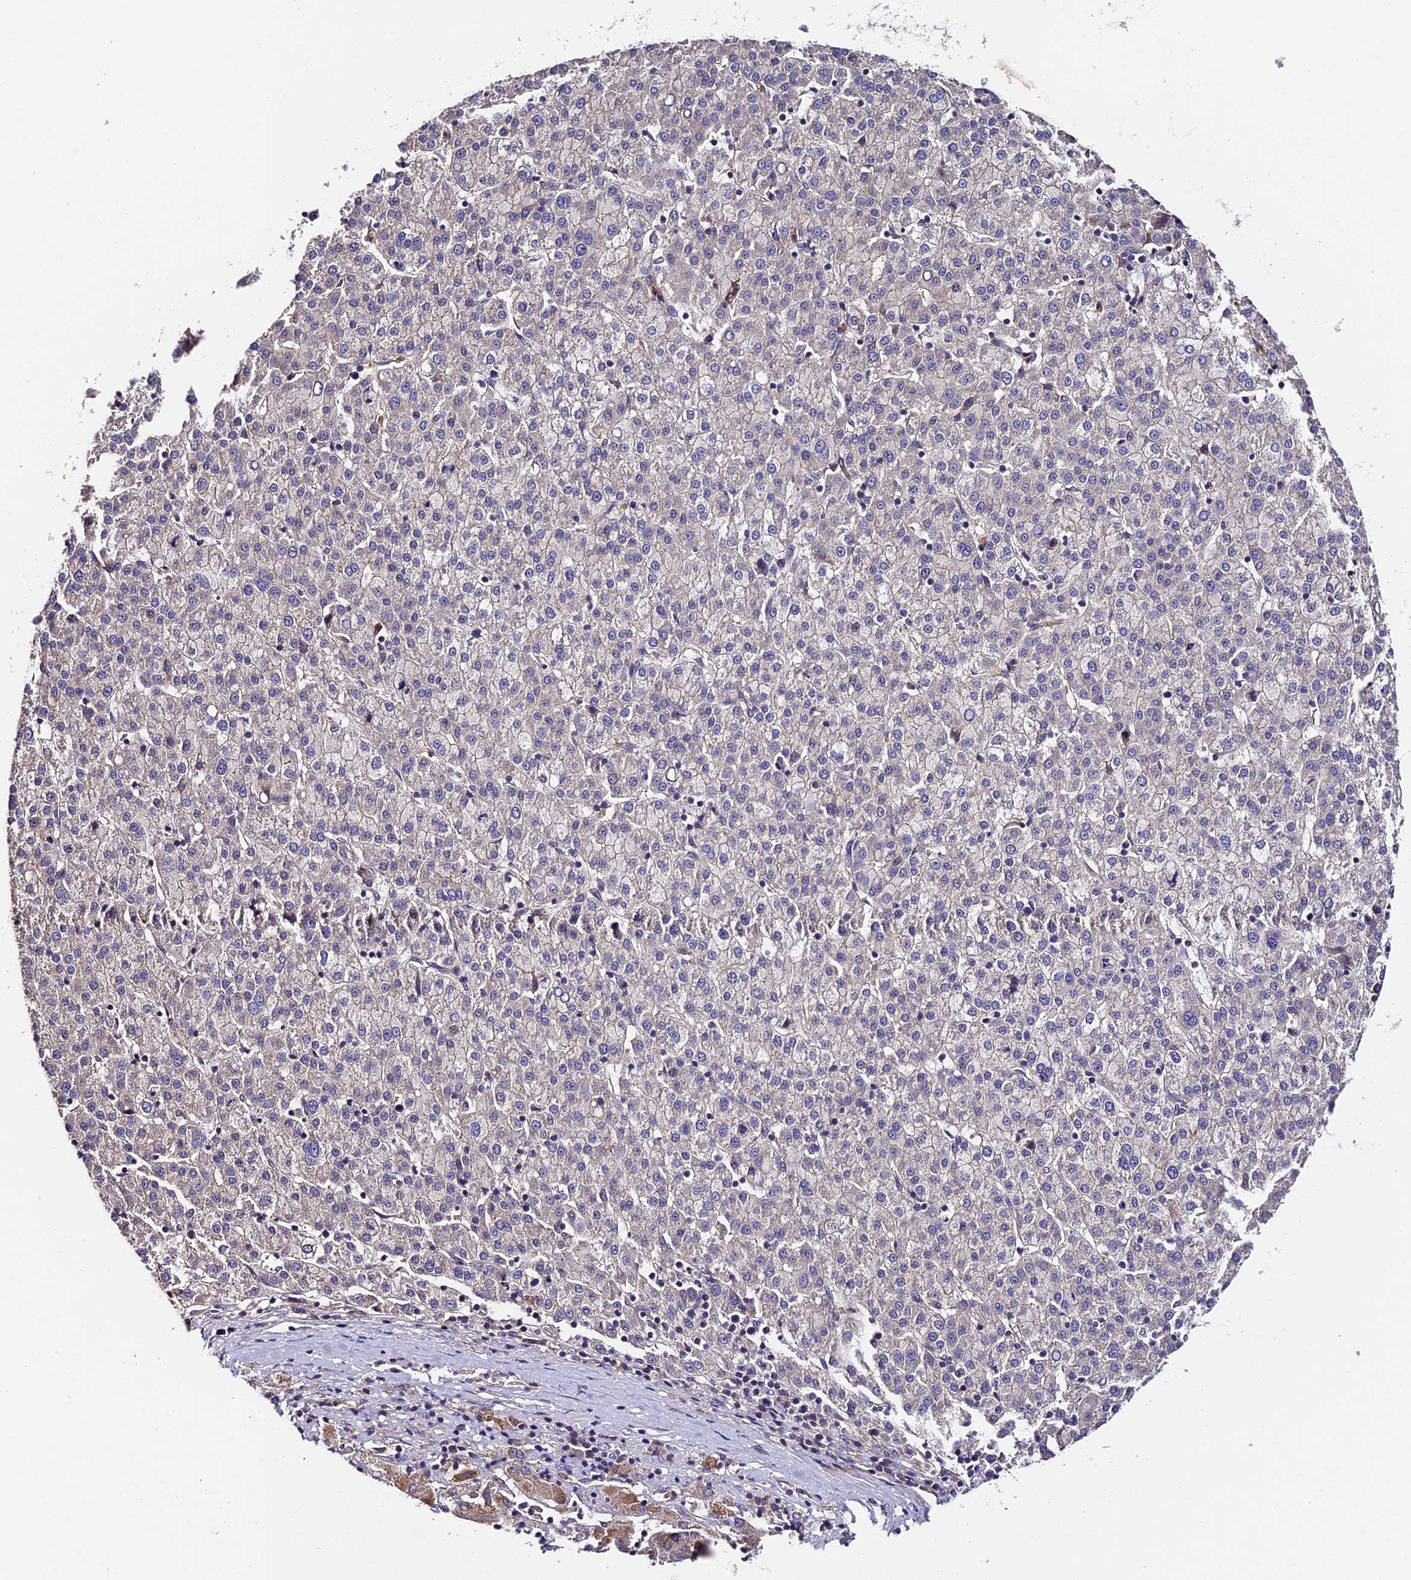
{"staining": {"intensity": "negative", "quantity": "none", "location": "none"}, "tissue": "liver cancer", "cell_type": "Tumor cells", "image_type": "cancer", "snomed": [{"axis": "morphology", "description": "Carcinoma, Hepatocellular, NOS"}, {"axis": "topography", "description": "Liver"}], "caption": "There is no significant expression in tumor cells of liver hepatocellular carcinoma.", "gene": "TRMT1", "patient": {"sex": "female", "age": 58}}